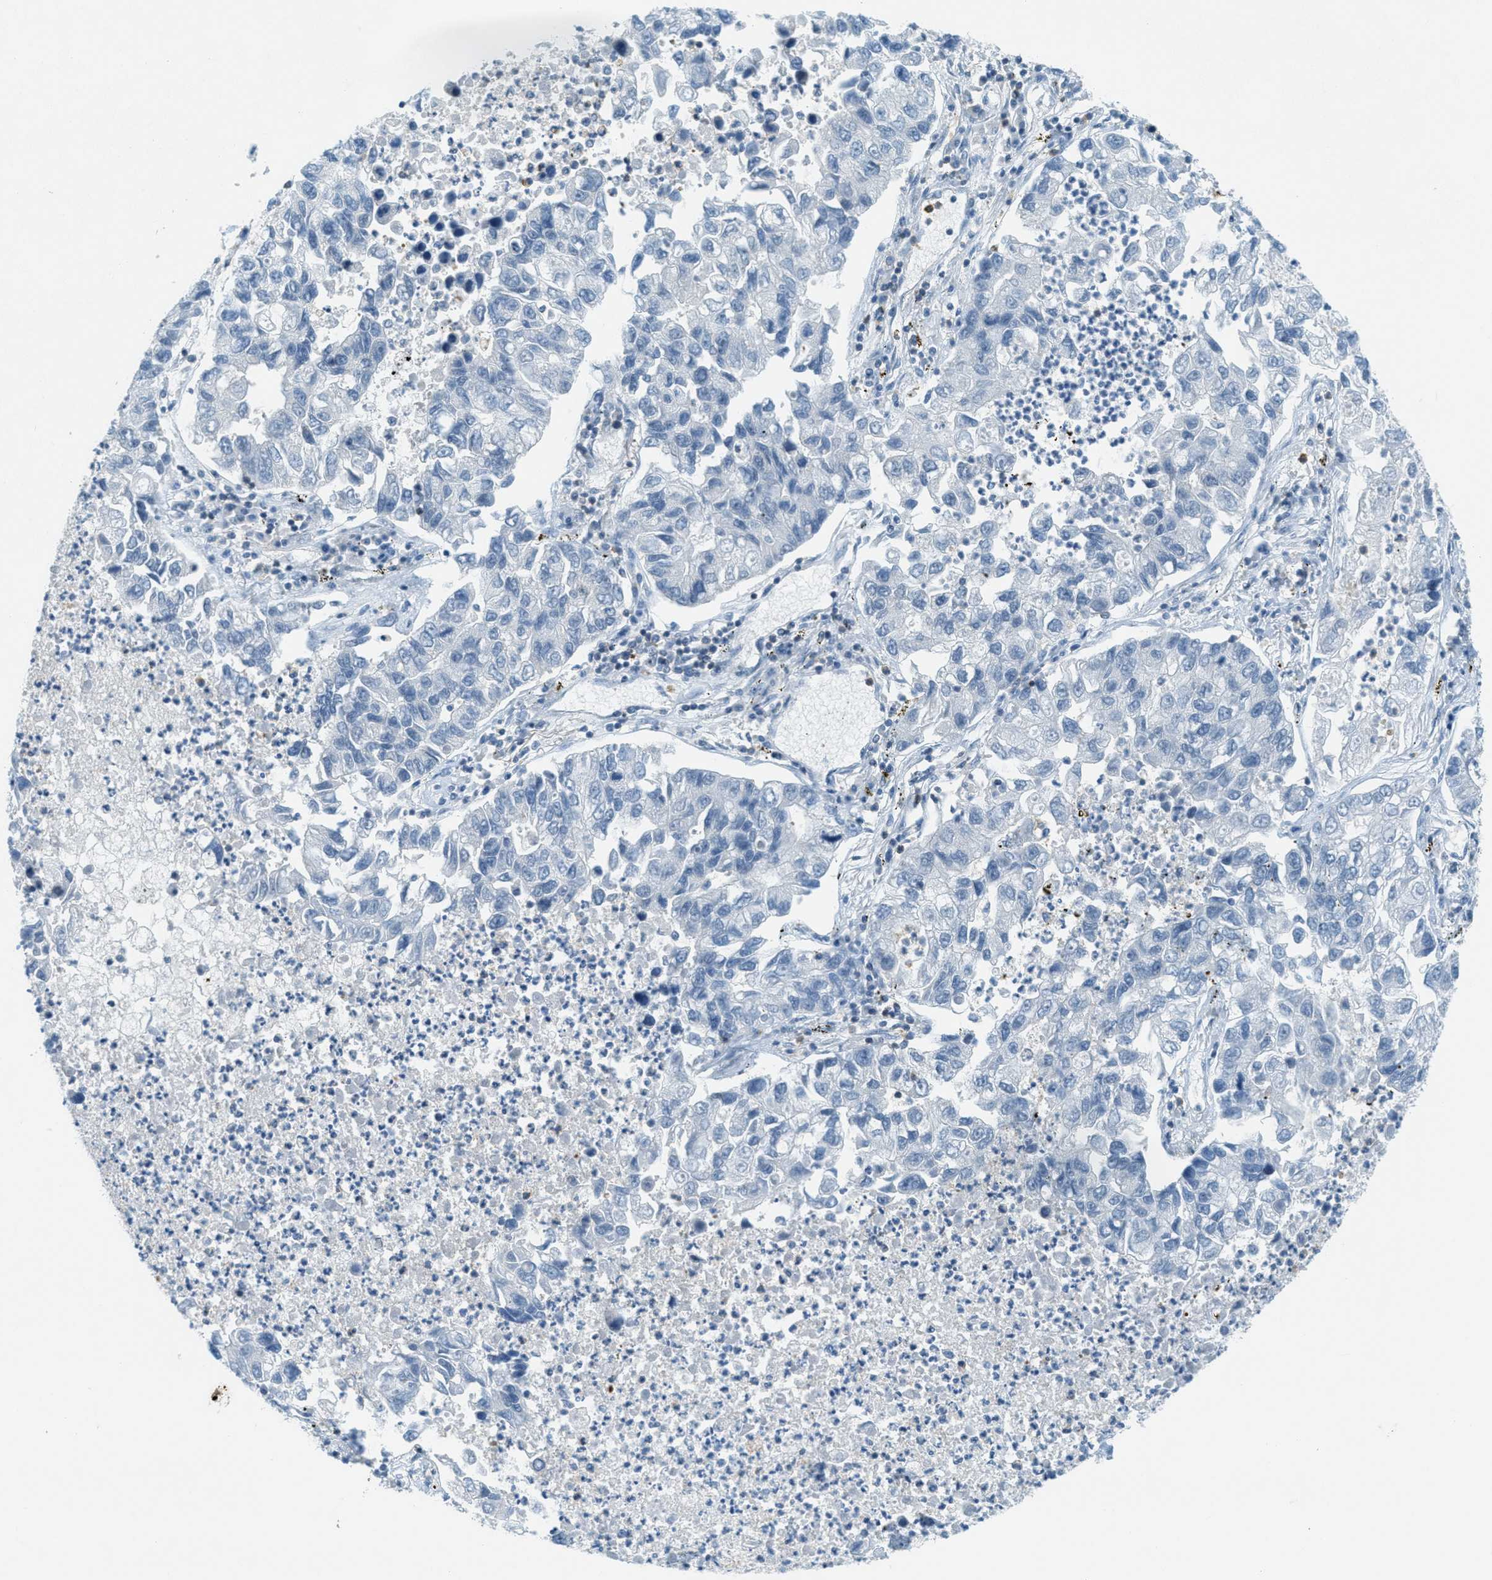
{"staining": {"intensity": "negative", "quantity": "none", "location": "none"}, "tissue": "lung cancer", "cell_type": "Tumor cells", "image_type": "cancer", "snomed": [{"axis": "morphology", "description": "Adenocarcinoma, NOS"}, {"axis": "topography", "description": "Lung"}], "caption": "IHC image of neoplastic tissue: lung cancer stained with DAB (3,3'-diaminobenzidine) shows no significant protein staining in tumor cells. (DAB immunohistochemistry (IHC) with hematoxylin counter stain).", "gene": "FYN", "patient": {"sex": "female", "age": 51}}